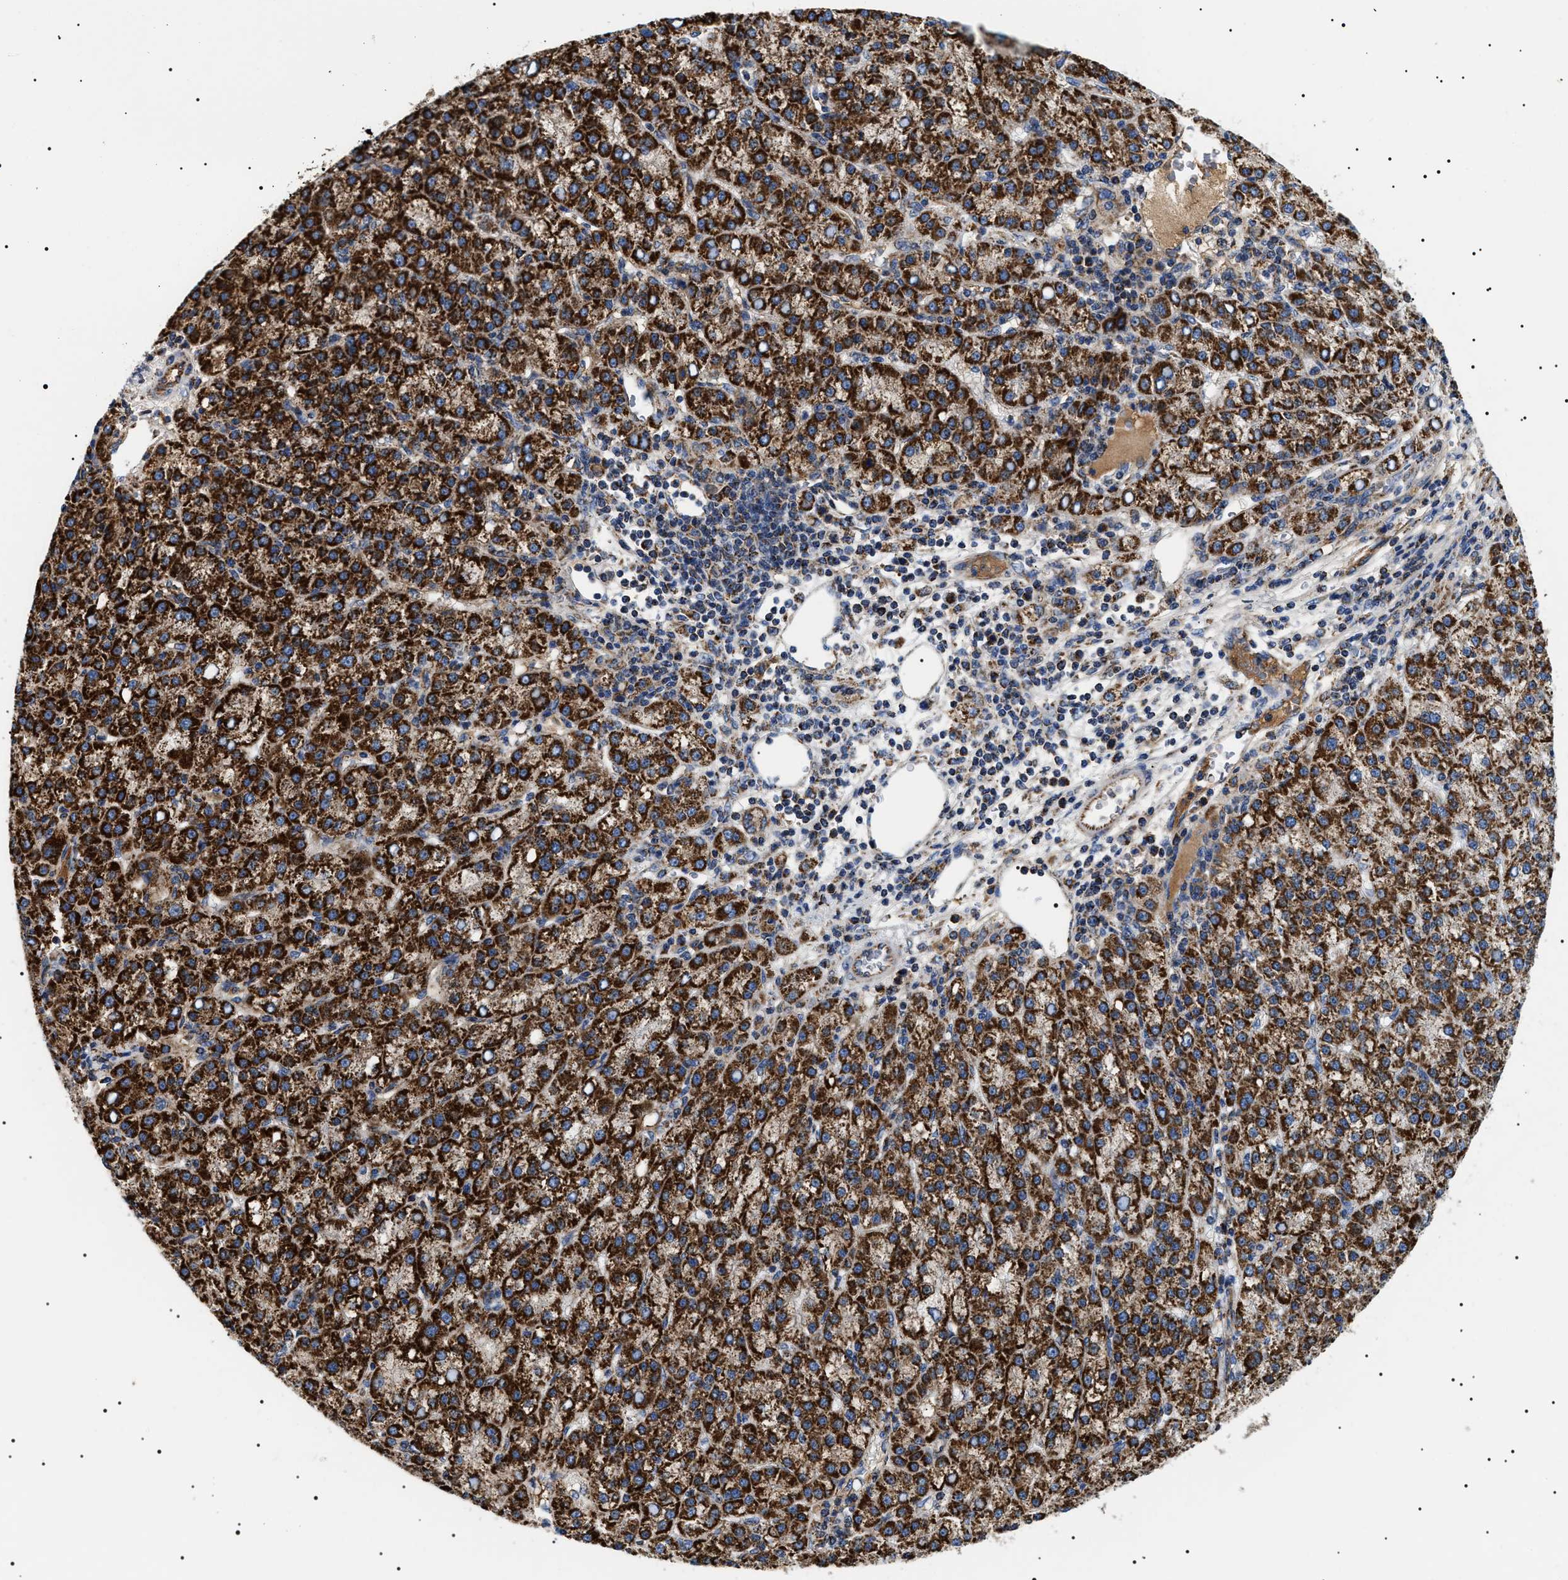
{"staining": {"intensity": "strong", "quantity": ">75%", "location": "cytoplasmic/membranous"}, "tissue": "liver cancer", "cell_type": "Tumor cells", "image_type": "cancer", "snomed": [{"axis": "morphology", "description": "Carcinoma, Hepatocellular, NOS"}, {"axis": "topography", "description": "Liver"}], "caption": "Protein expression analysis of human liver hepatocellular carcinoma reveals strong cytoplasmic/membranous expression in about >75% of tumor cells. (DAB (3,3'-diaminobenzidine) = brown stain, brightfield microscopy at high magnification).", "gene": "OXSM", "patient": {"sex": "female", "age": 58}}